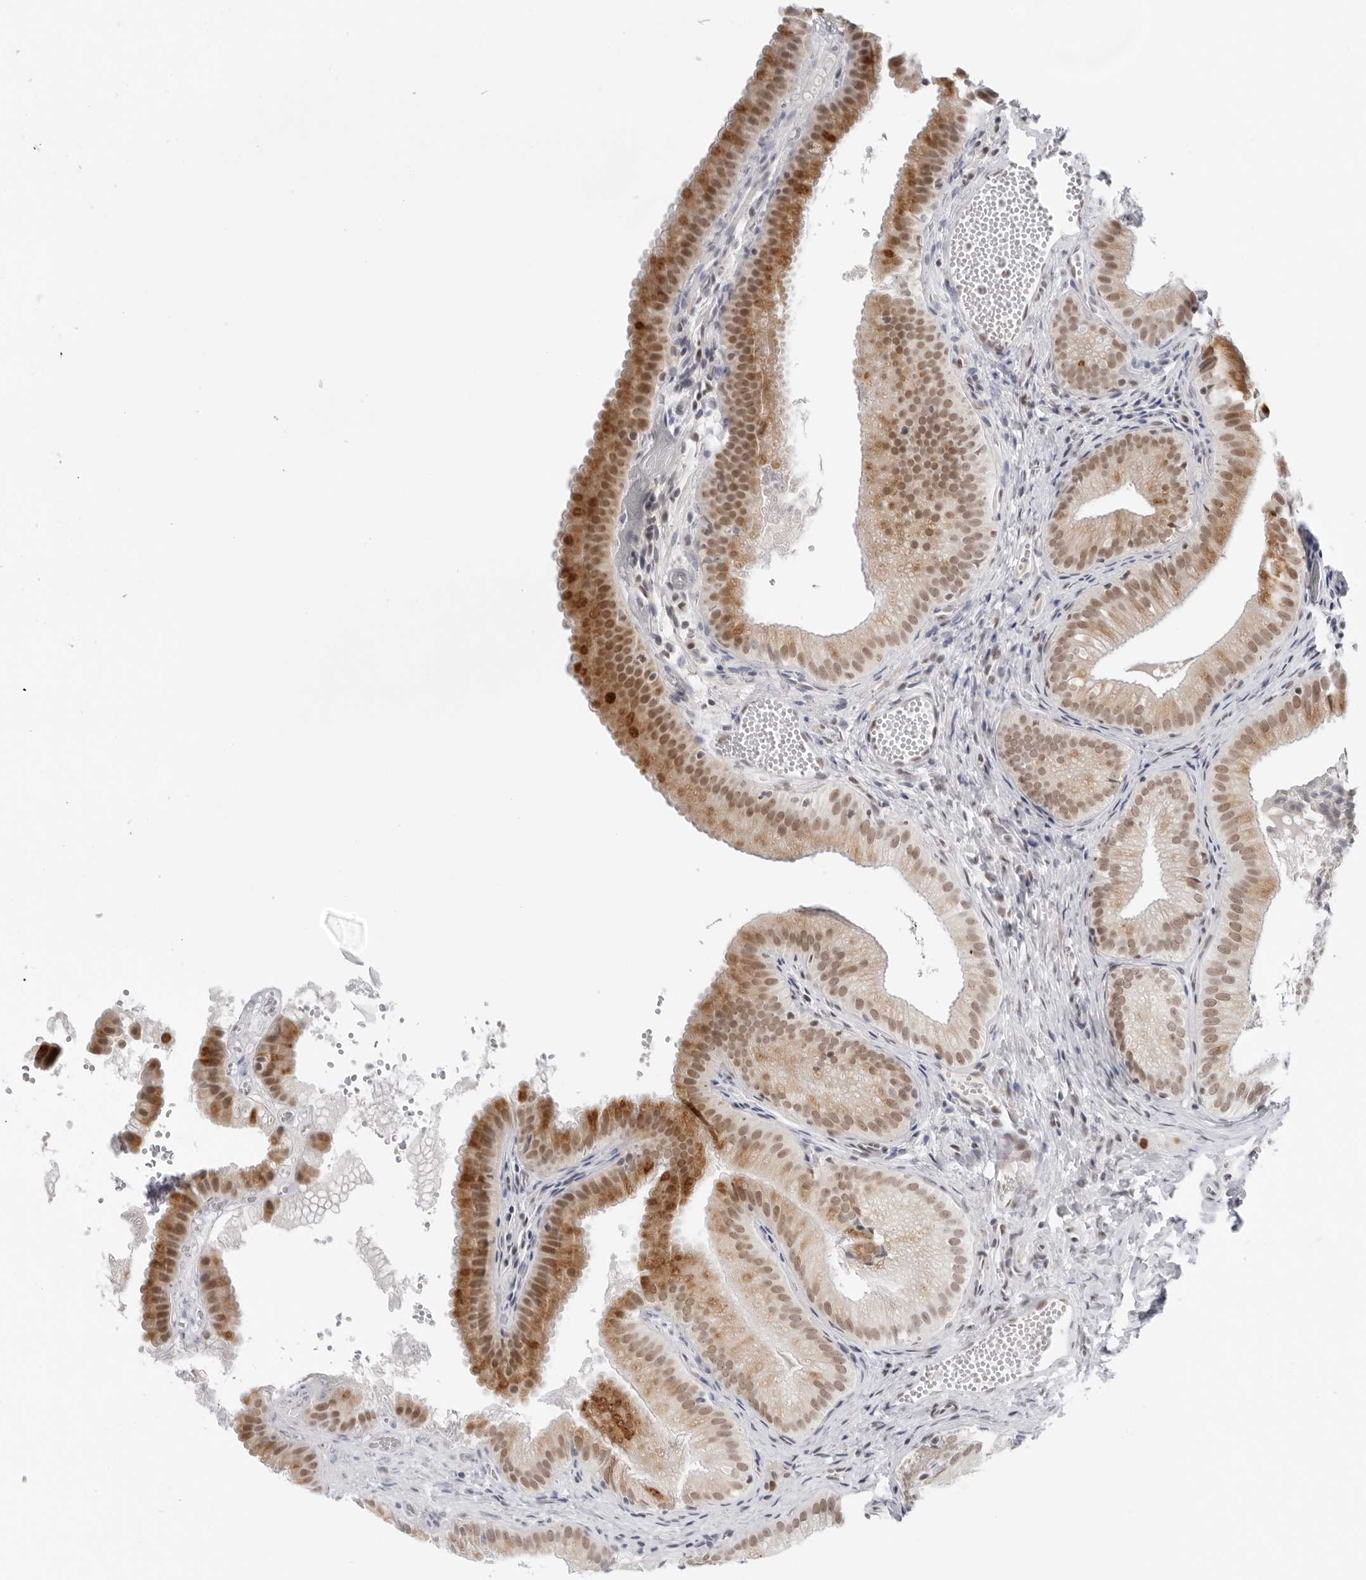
{"staining": {"intensity": "moderate", "quantity": ">75%", "location": "cytoplasmic/membranous,nuclear"}, "tissue": "gallbladder", "cell_type": "Glandular cells", "image_type": "normal", "snomed": [{"axis": "morphology", "description": "Normal tissue, NOS"}, {"axis": "topography", "description": "Gallbladder"}], "caption": "Moderate cytoplasmic/membranous,nuclear expression is present in approximately >75% of glandular cells in benign gallbladder.", "gene": "FOXK2", "patient": {"sex": "female", "age": 30}}